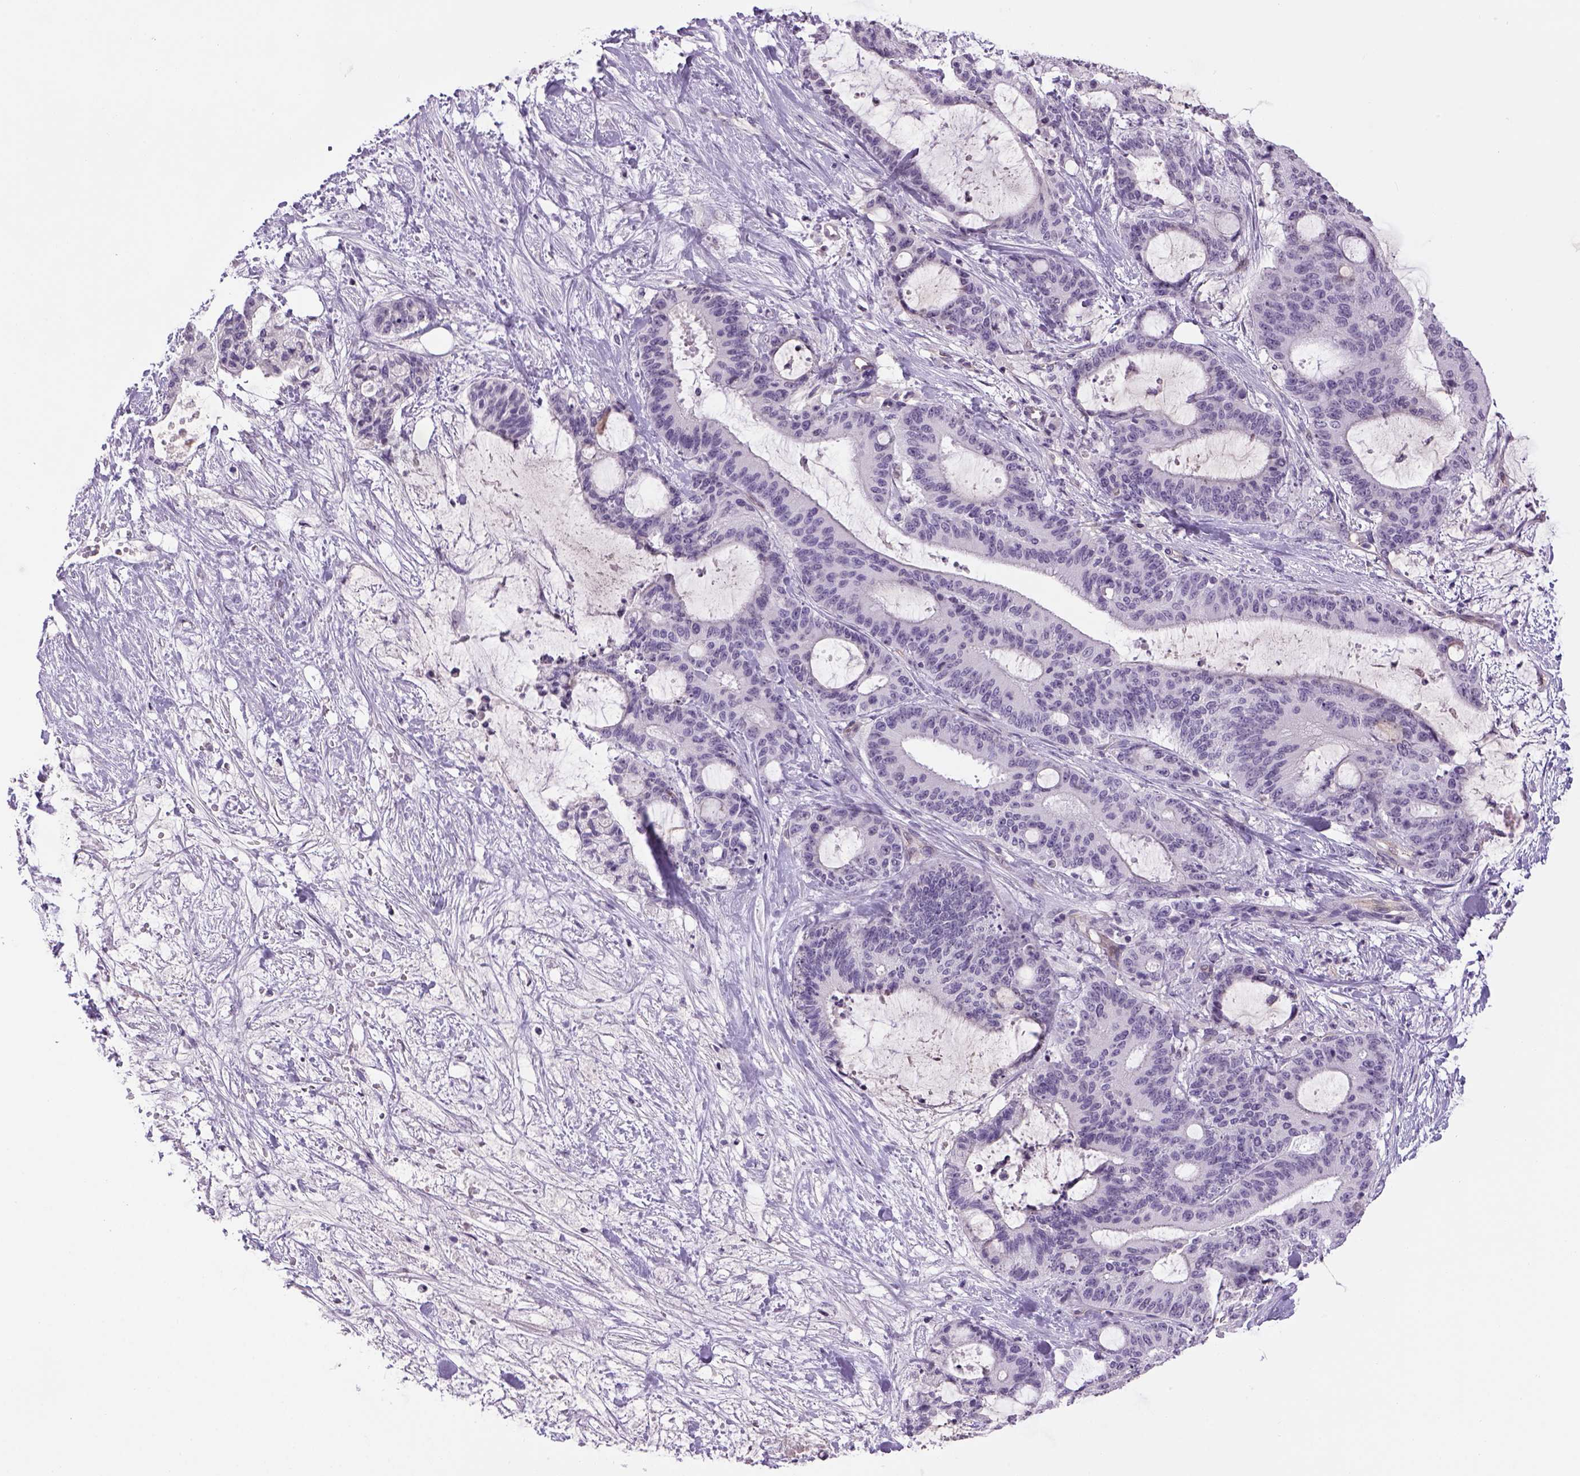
{"staining": {"intensity": "negative", "quantity": "none", "location": "none"}, "tissue": "liver cancer", "cell_type": "Tumor cells", "image_type": "cancer", "snomed": [{"axis": "morphology", "description": "Cholangiocarcinoma"}, {"axis": "topography", "description": "Liver"}], "caption": "DAB (3,3'-diaminobenzidine) immunohistochemical staining of human cholangiocarcinoma (liver) exhibits no significant positivity in tumor cells.", "gene": "PRRT1", "patient": {"sex": "female", "age": 73}}